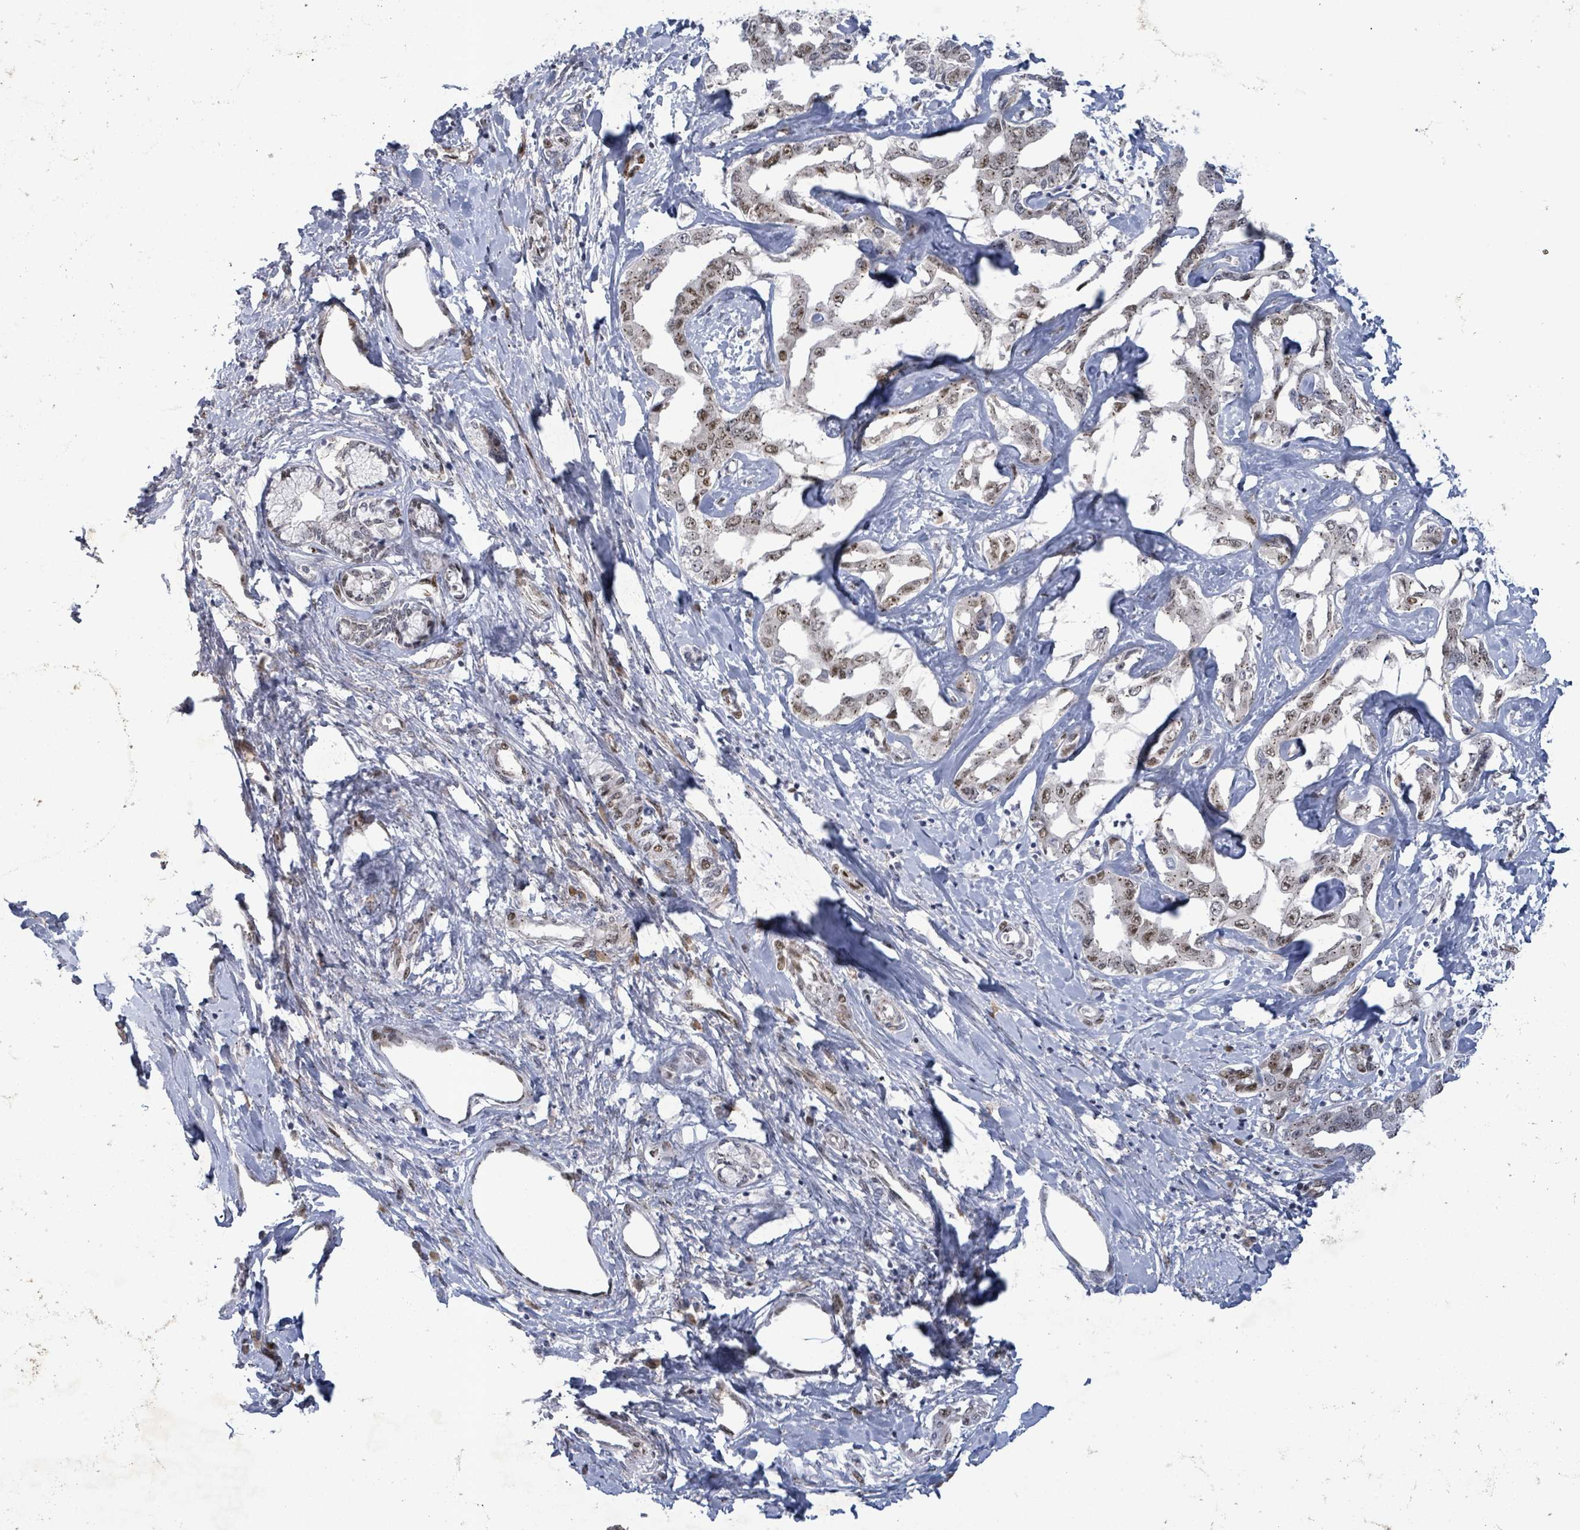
{"staining": {"intensity": "moderate", "quantity": ">75%", "location": "cytoplasmic/membranous,nuclear"}, "tissue": "liver cancer", "cell_type": "Tumor cells", "image_type": "cancer", "snomed": [{"axis": "morphology", "description": "Cholangiocarcinoma"}, {"axis": "topography", "description": "Liver"}], "caption": "Brown immunohistochemical staining in human liver cancer (cholangiocarcinoma) exhibits moderate cytoplasmic/membranous and nuclear expression in about >75% of tumor cells. (brown staining indicates protein expression, while blue staining denotes nuclei).", "gene": "TUSC1", "patient": {"sex": "male", "age": 59}}